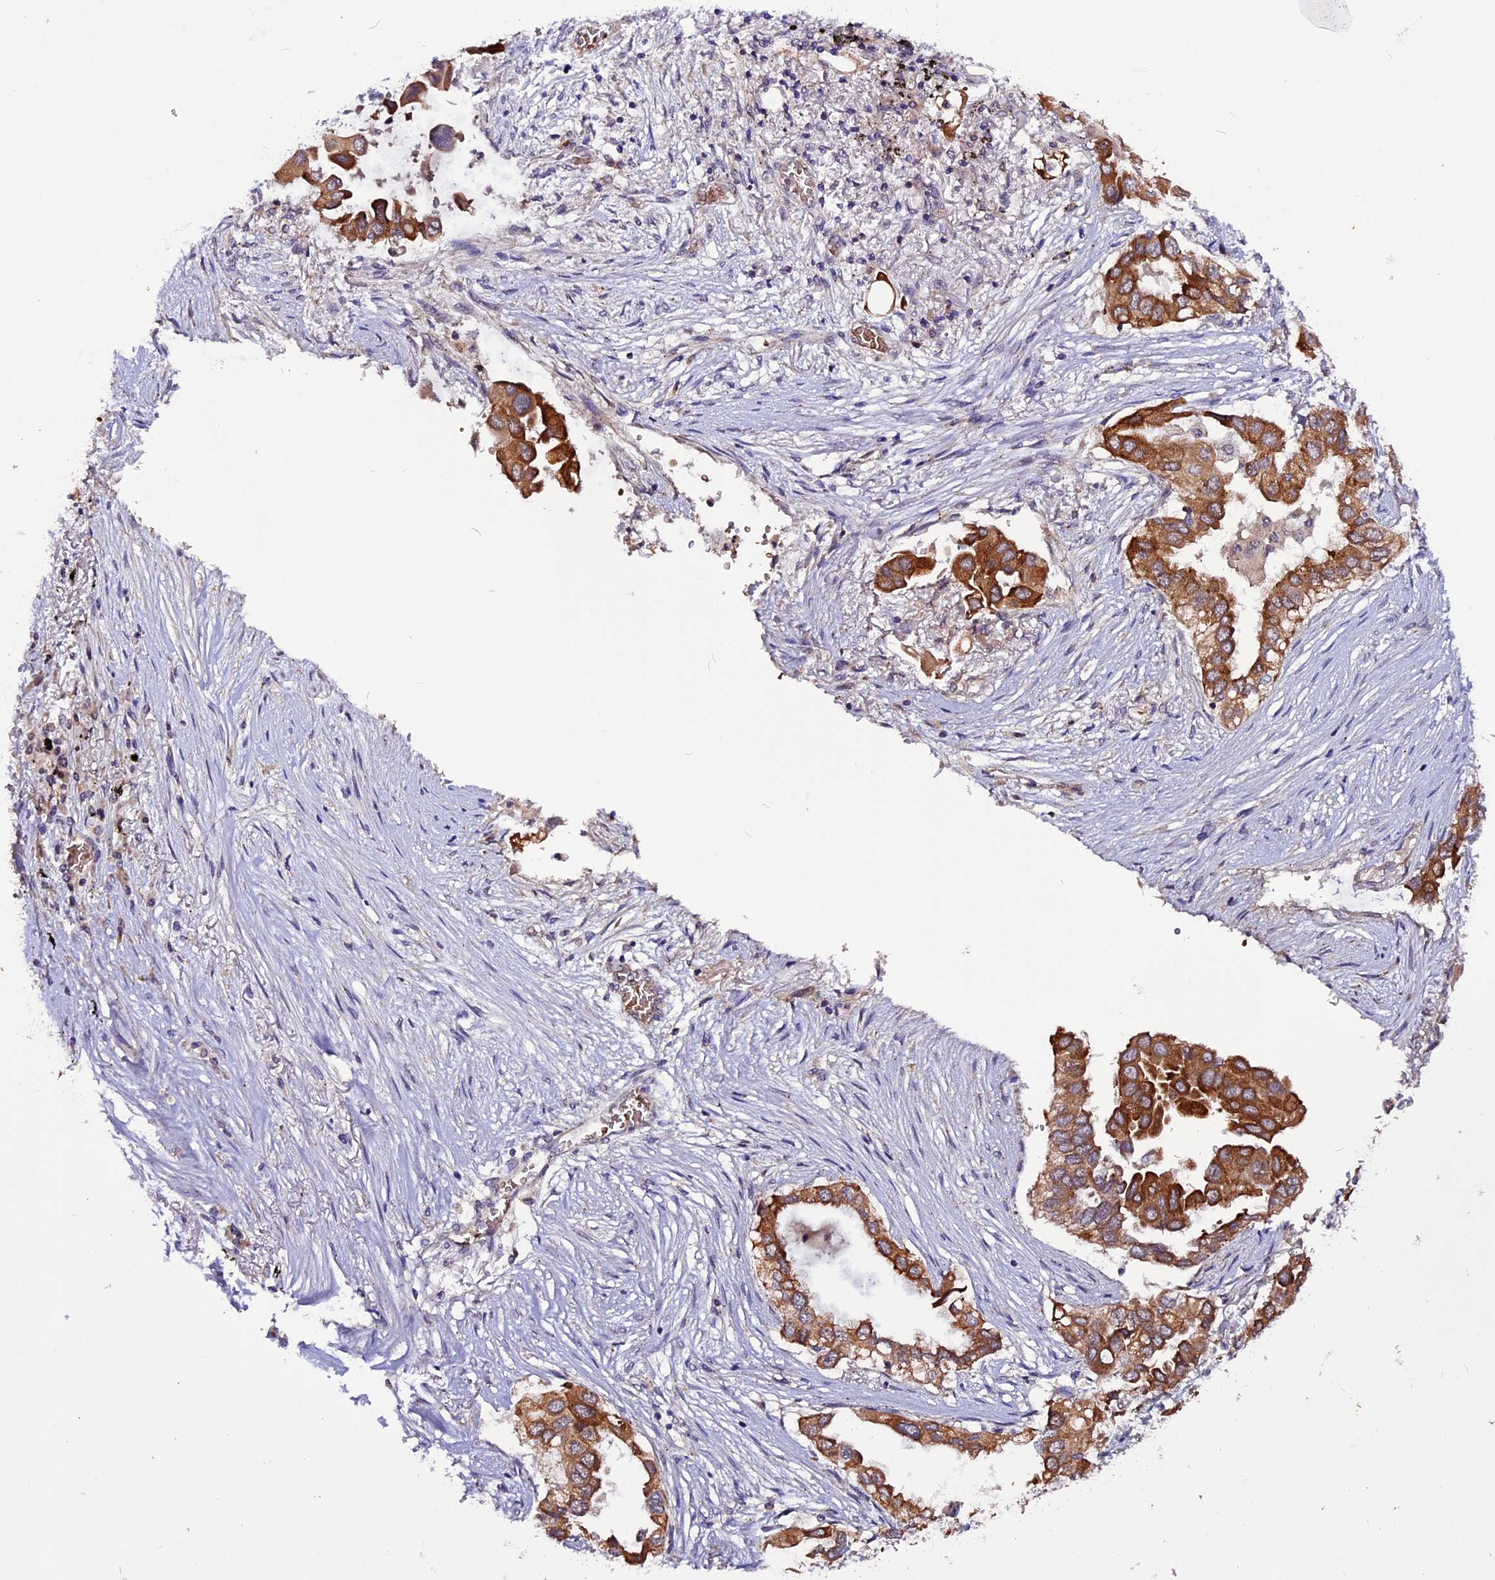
{"staining": {"intensity": "strong", "quantity": ">75%", "location": "cytoplasmic/membranous"}, "tissue": "lung cancer", "cell_type": "Tumor cells", "image_type": "cancer", "snomed": [{"axis": "morphology", "description": "Adenocarcinoma, NOS"}, {"axis": "topography", "description": "Lung"}], "caption": "IHC photomicrograph of lung cancer (adenocarcinoma) stained for a protein (brown), which reveals high levels of strong cytoplasmic/membranous staining in approximately >75% of tumor cells.", "gene": "RINL", "patient": {"sex": "female", "age": 76}}